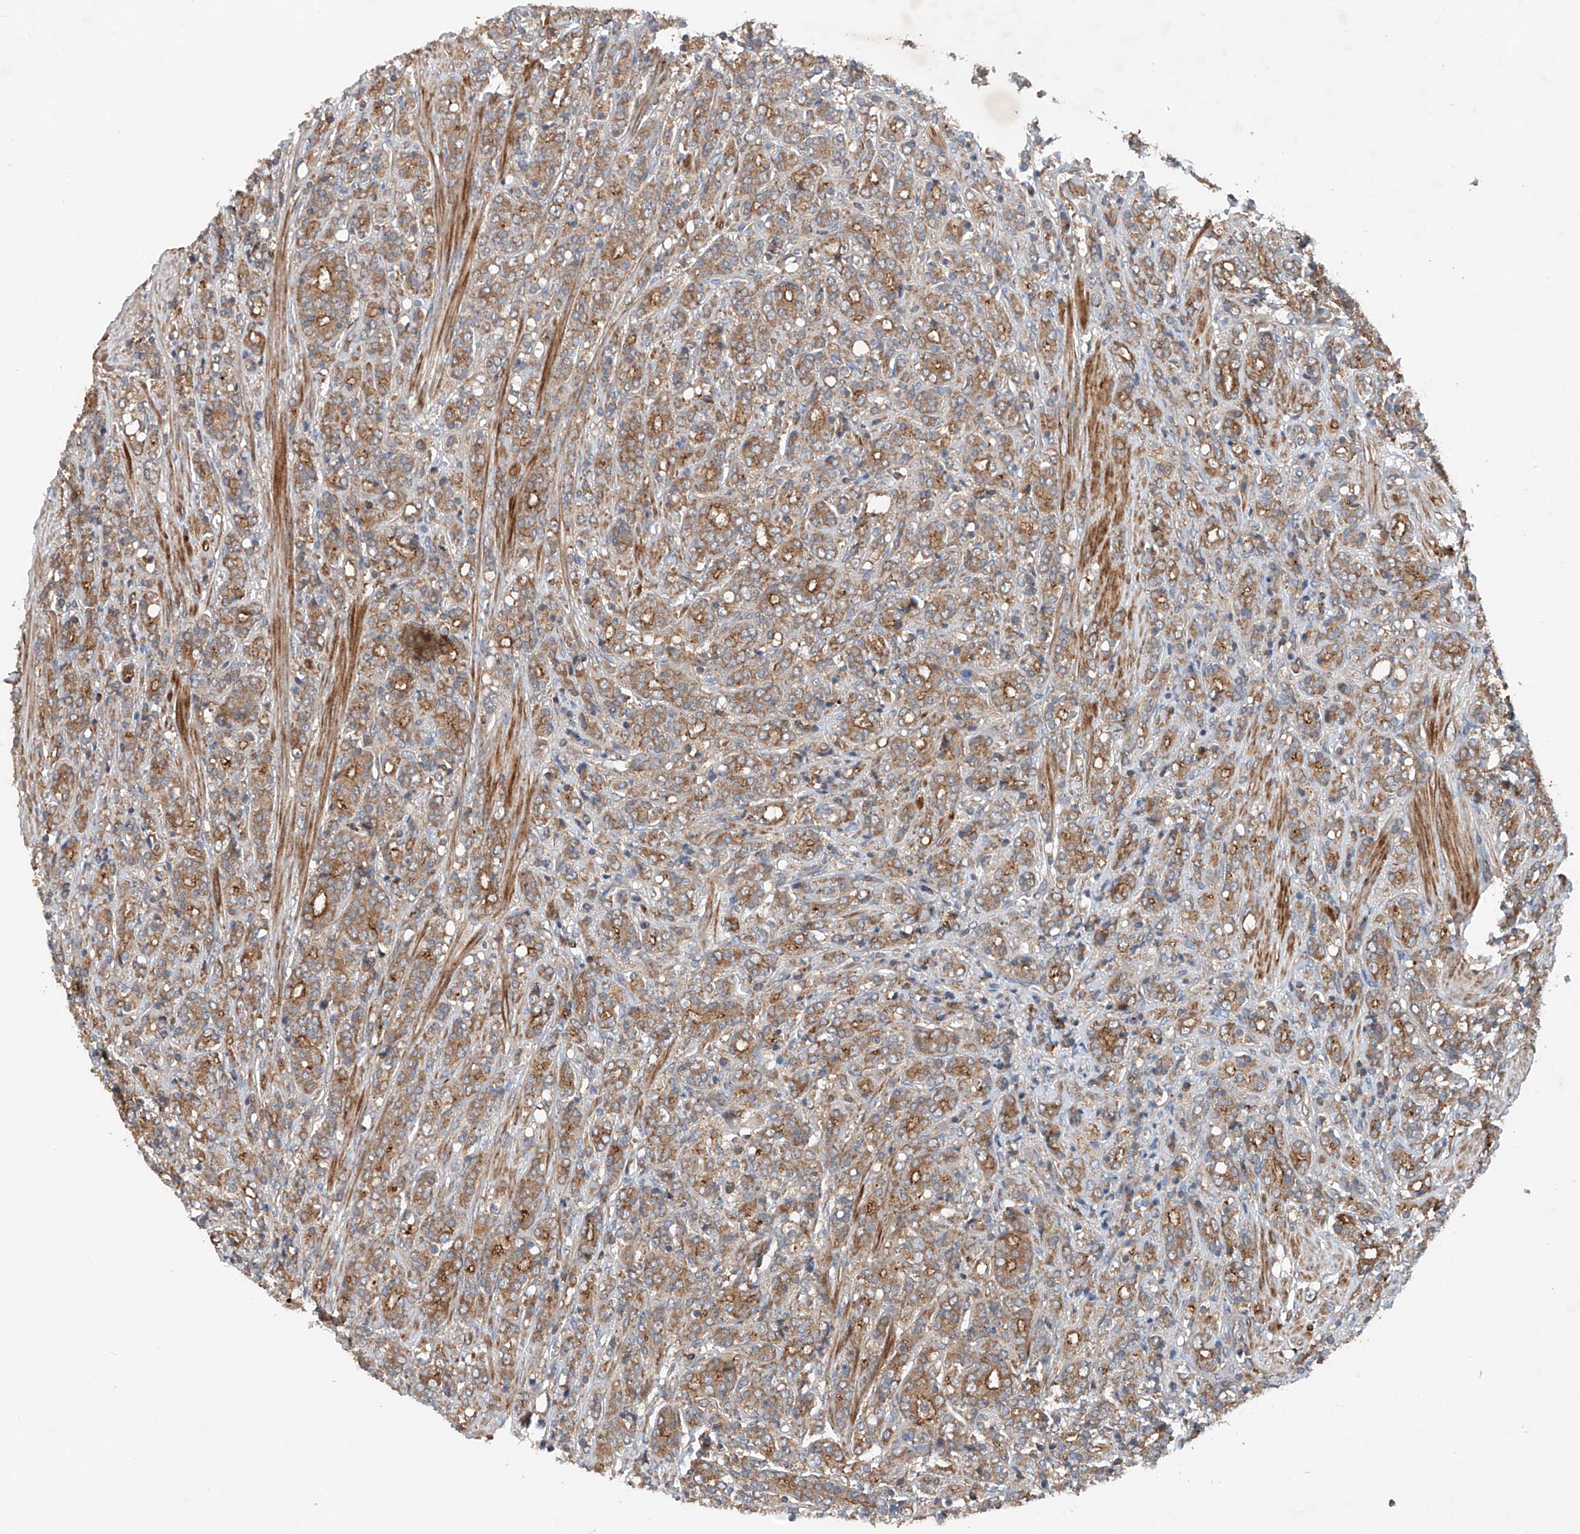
{"staining": {"intensity": "moderate", "quantity": ">75%", "location": "cytoplasmic/membranous"}, "tissue": "prostate cancer", "cell_type": "Tumor cells", "image_type": "cancer", "snomed": [{"axis": "morphology", "description": "Adenocarcinoma, High grade"}, {"axis": "topography", "description": "Prostate"}], "caption": "DAB (3,3'-diaminobenzidine) immunohistochemical staining of high-grade adenocarcinoma (prostate) displays moderate cytoplasmic/membranous protein staining in about >75% of tumor cells. (DAB = brown stain, brightfield microscopy at high magnification).", "gene": "CEP85L", "patient": {"sex": "male", "age": 62}}